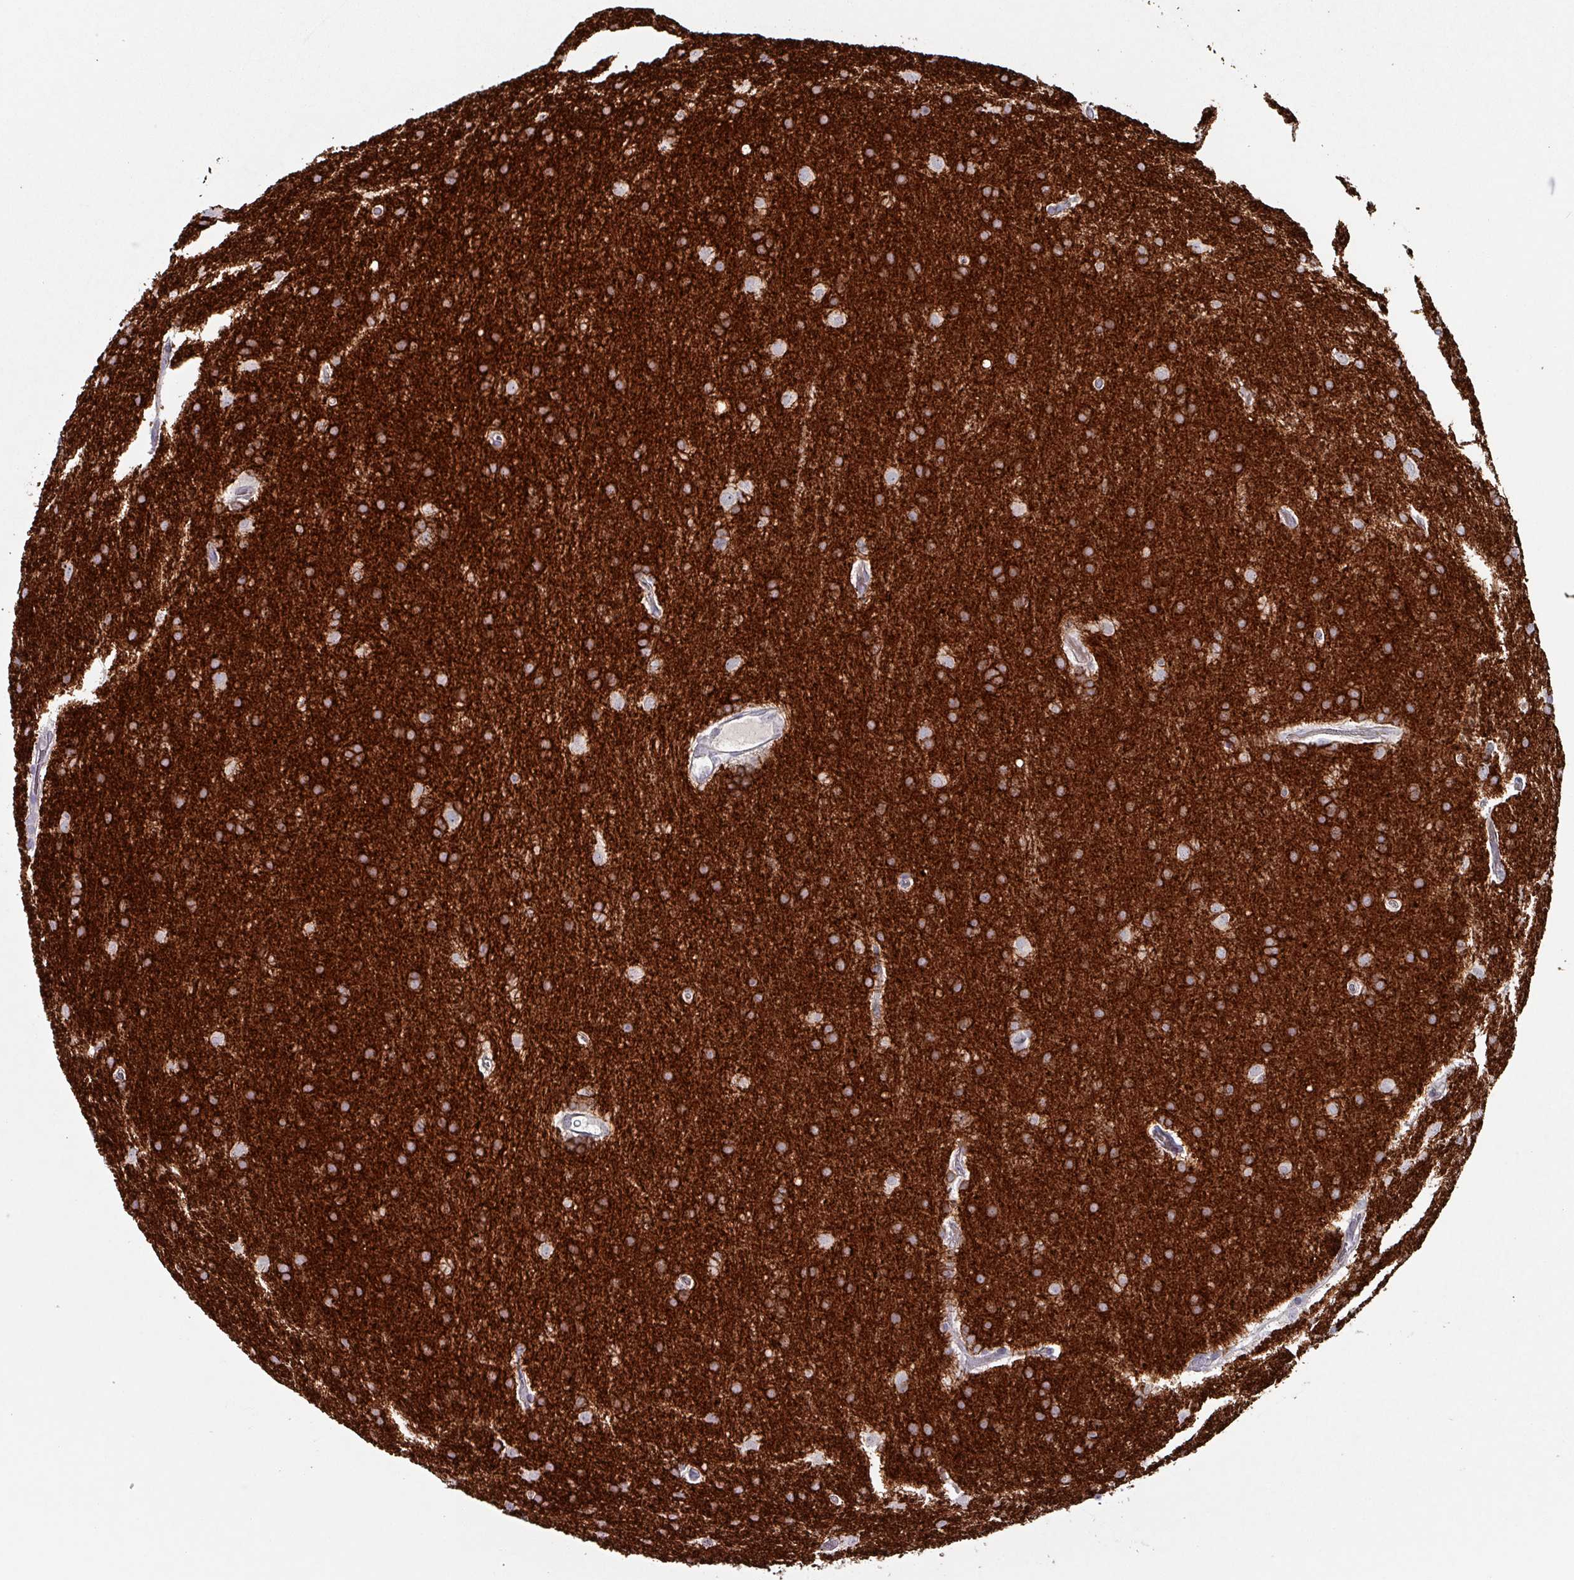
{"staining": {"intensity": "negative", "quantity": "none", "location": "none"}, "tissue": "glioma", "cell_type": "Tumor cells", "image_type": "cancer", "snomed": [{"axis": "morphology", "description": "Glioma, malignant, Low grade"}, {"axis": "topography", "description": "Brain"}], "caption": "Immunohistochemical staining of human malignant glioma (low-grade) reveals no significant expression in tumor cells.", "gene": "DRD5", "patient": {"sex": "female", "age": 32}}